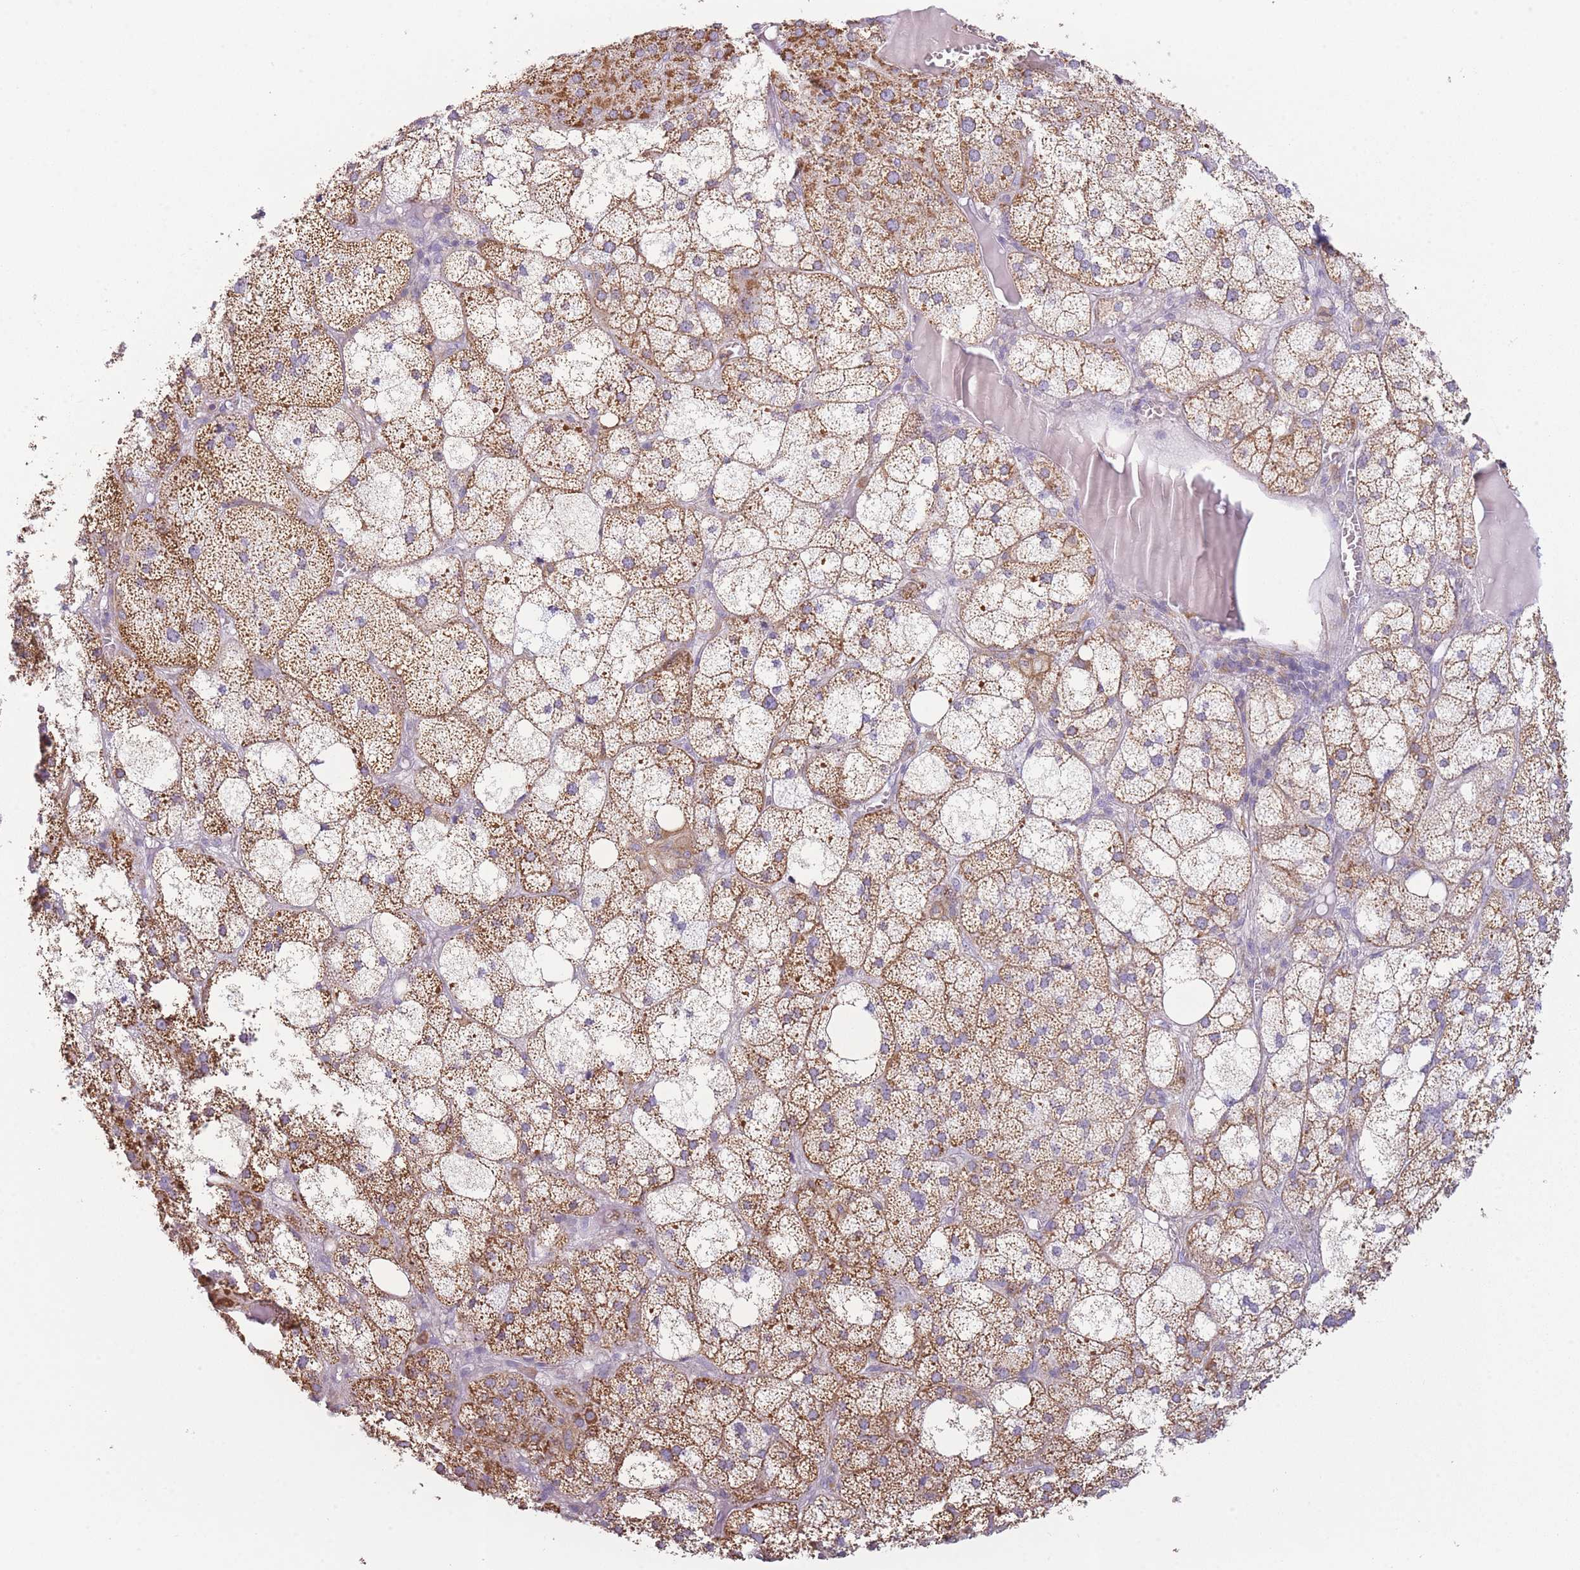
{"staining": {"intensity": "moderate", "quantity": ">75%", "location": "cytoplasmic/membranous"}, "tissue": "adrenal gland", "cell_type": "Glandular cells", "image_type": "normal", "snomed": [{"axis": "morphology", "description": "Normal tissue, NOS"}, {"axis": "topography", "description": "Adrenal gland"}], "caption": "Adrenal gland stained with immunohistochemistry exhibits moderate cytoplasmic/membranous expression in about >75% of glandular cells.", "gene": "PRAM1", "patient": {"sex": "female", "age": 61}}